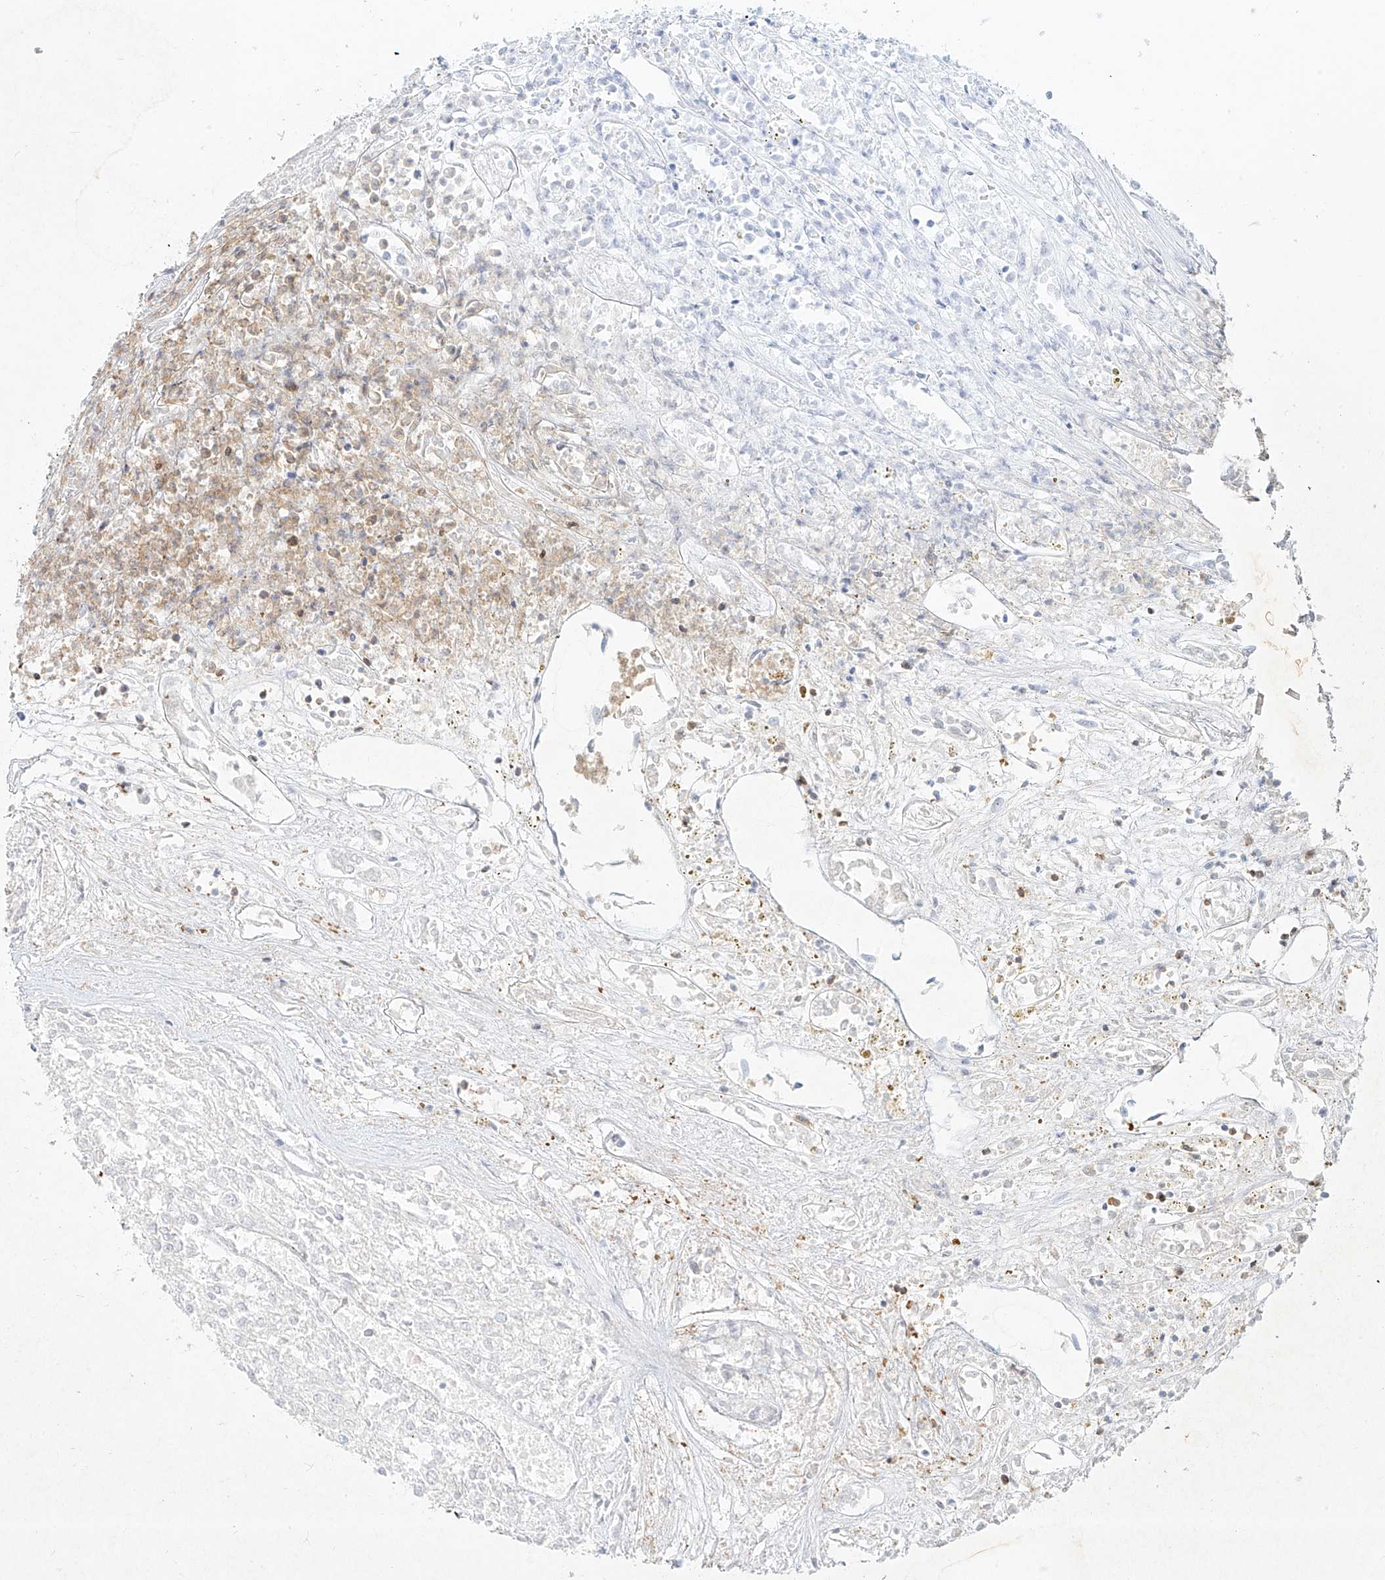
{"staining": {"intensity": "weak", "quantity": "<25%", "location": "cytoplasmic/membranous"}, "tissue": "renal cancer", "cell_type": "Tumor cells", "image_type": "cancer", "snomed": [{"axis": "morphology", "description": "Adenocarcinoma, NOS"}, {"axis": "topography", "description": "Kidney"}], "caption": "This micrograph is of renal adenocarcinoma stained with immunohistochemistry to label a protein in brown with the nuclei are counter-stained blue. There is no positivity in tumor cells.", "gene": "SLC2A12", "patient": {"sex": "female", "age": 54}}